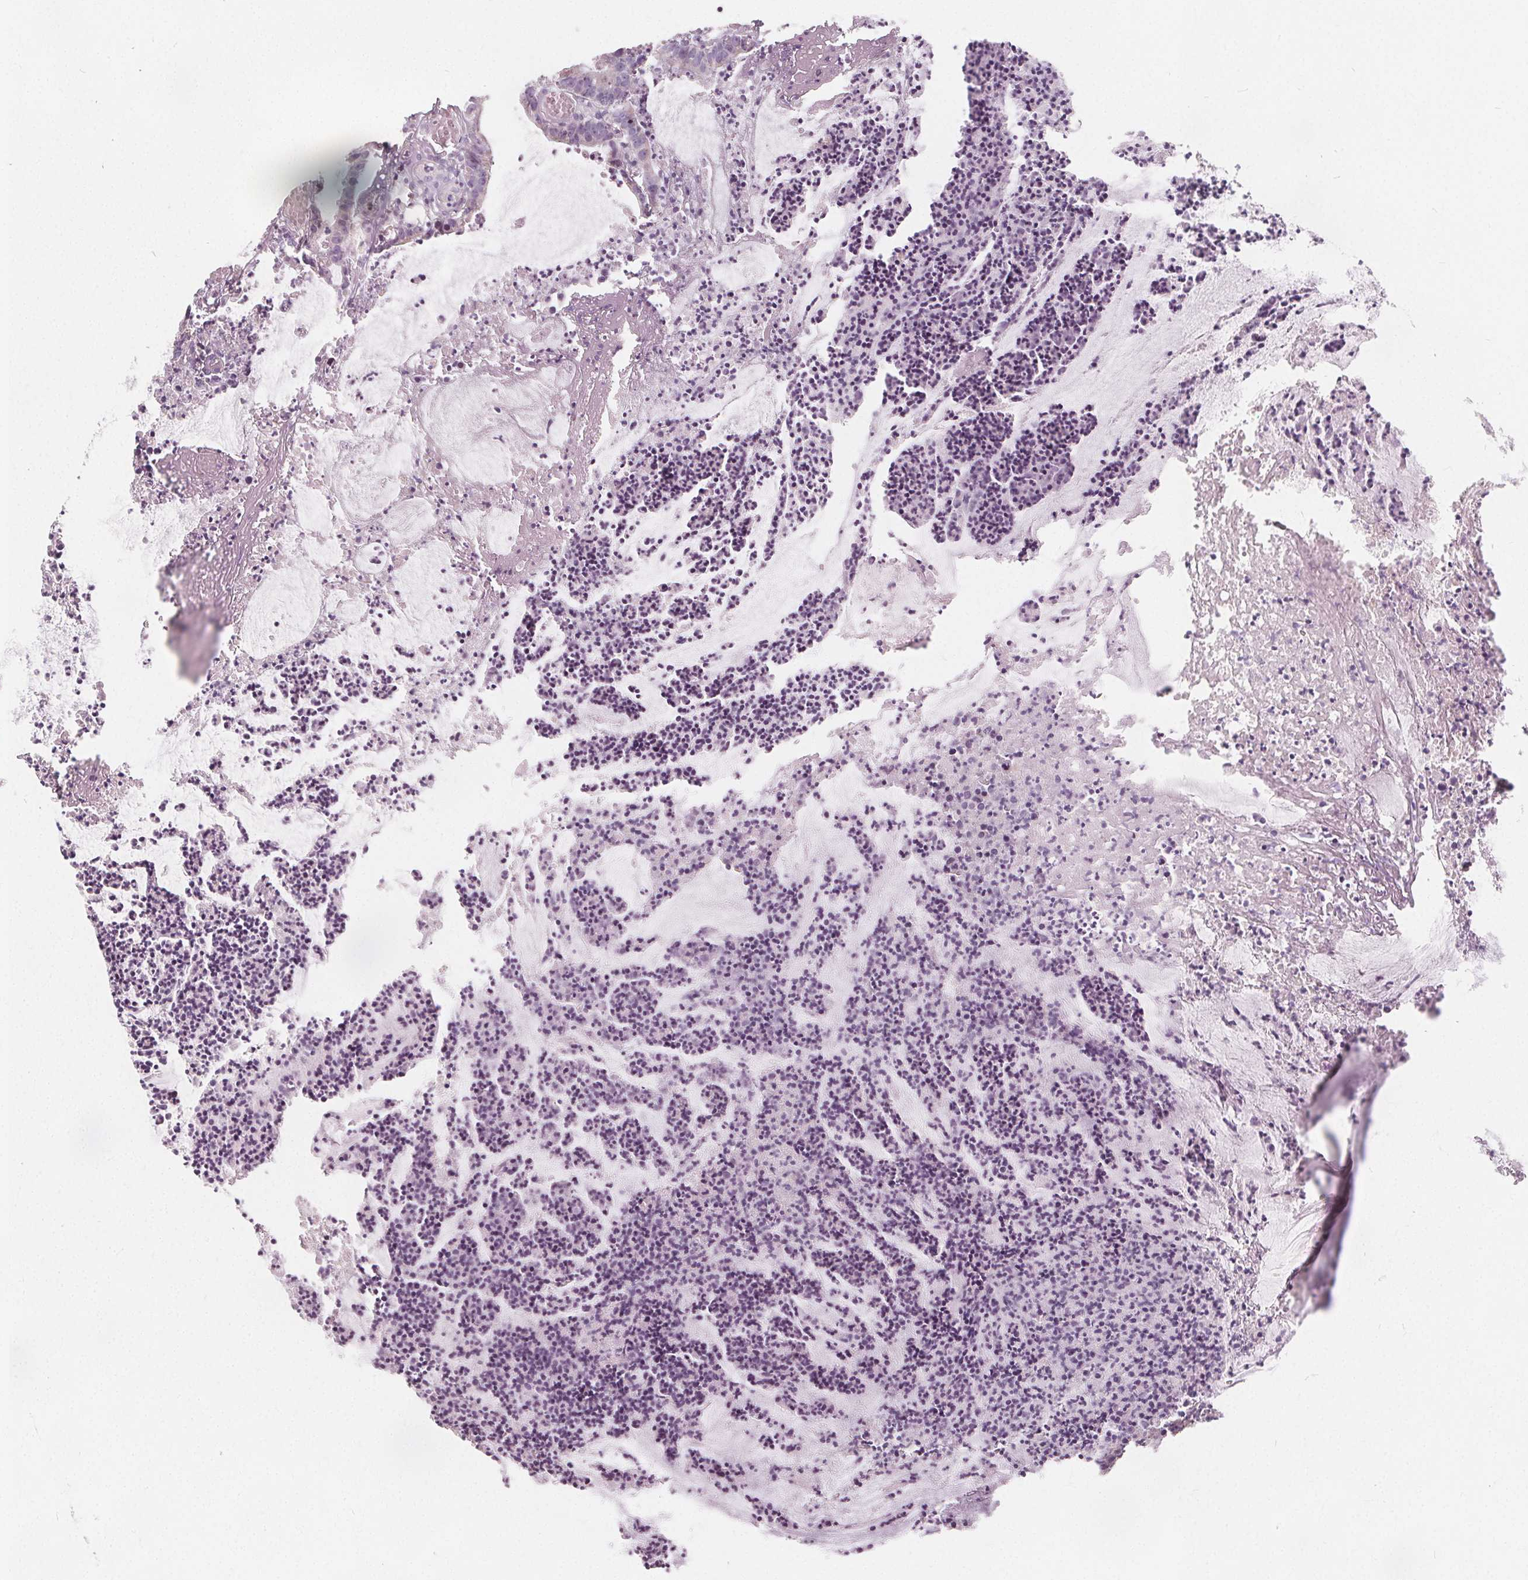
{"staining": {"intensity": "negative", "quantity": "none", "location": "none"}, "tissue": "colorectal cancer", "cell_type": "Tumor cells", "image_type": "cancer", "snomed": [{"axis": "morphology", "description": "Adenocarcinoma, NOS"}, {"axis": "topography", "description": "Colon"}], "caption": "Immunohistochemistry (IHC) micrograph of colorectal cancer stained for a protein (brown), which reveals no staining in tumor cells. Nuclei are stained in blue.", "gene": "NUP210L", "patient": {"sex": "female", "age": 78}}